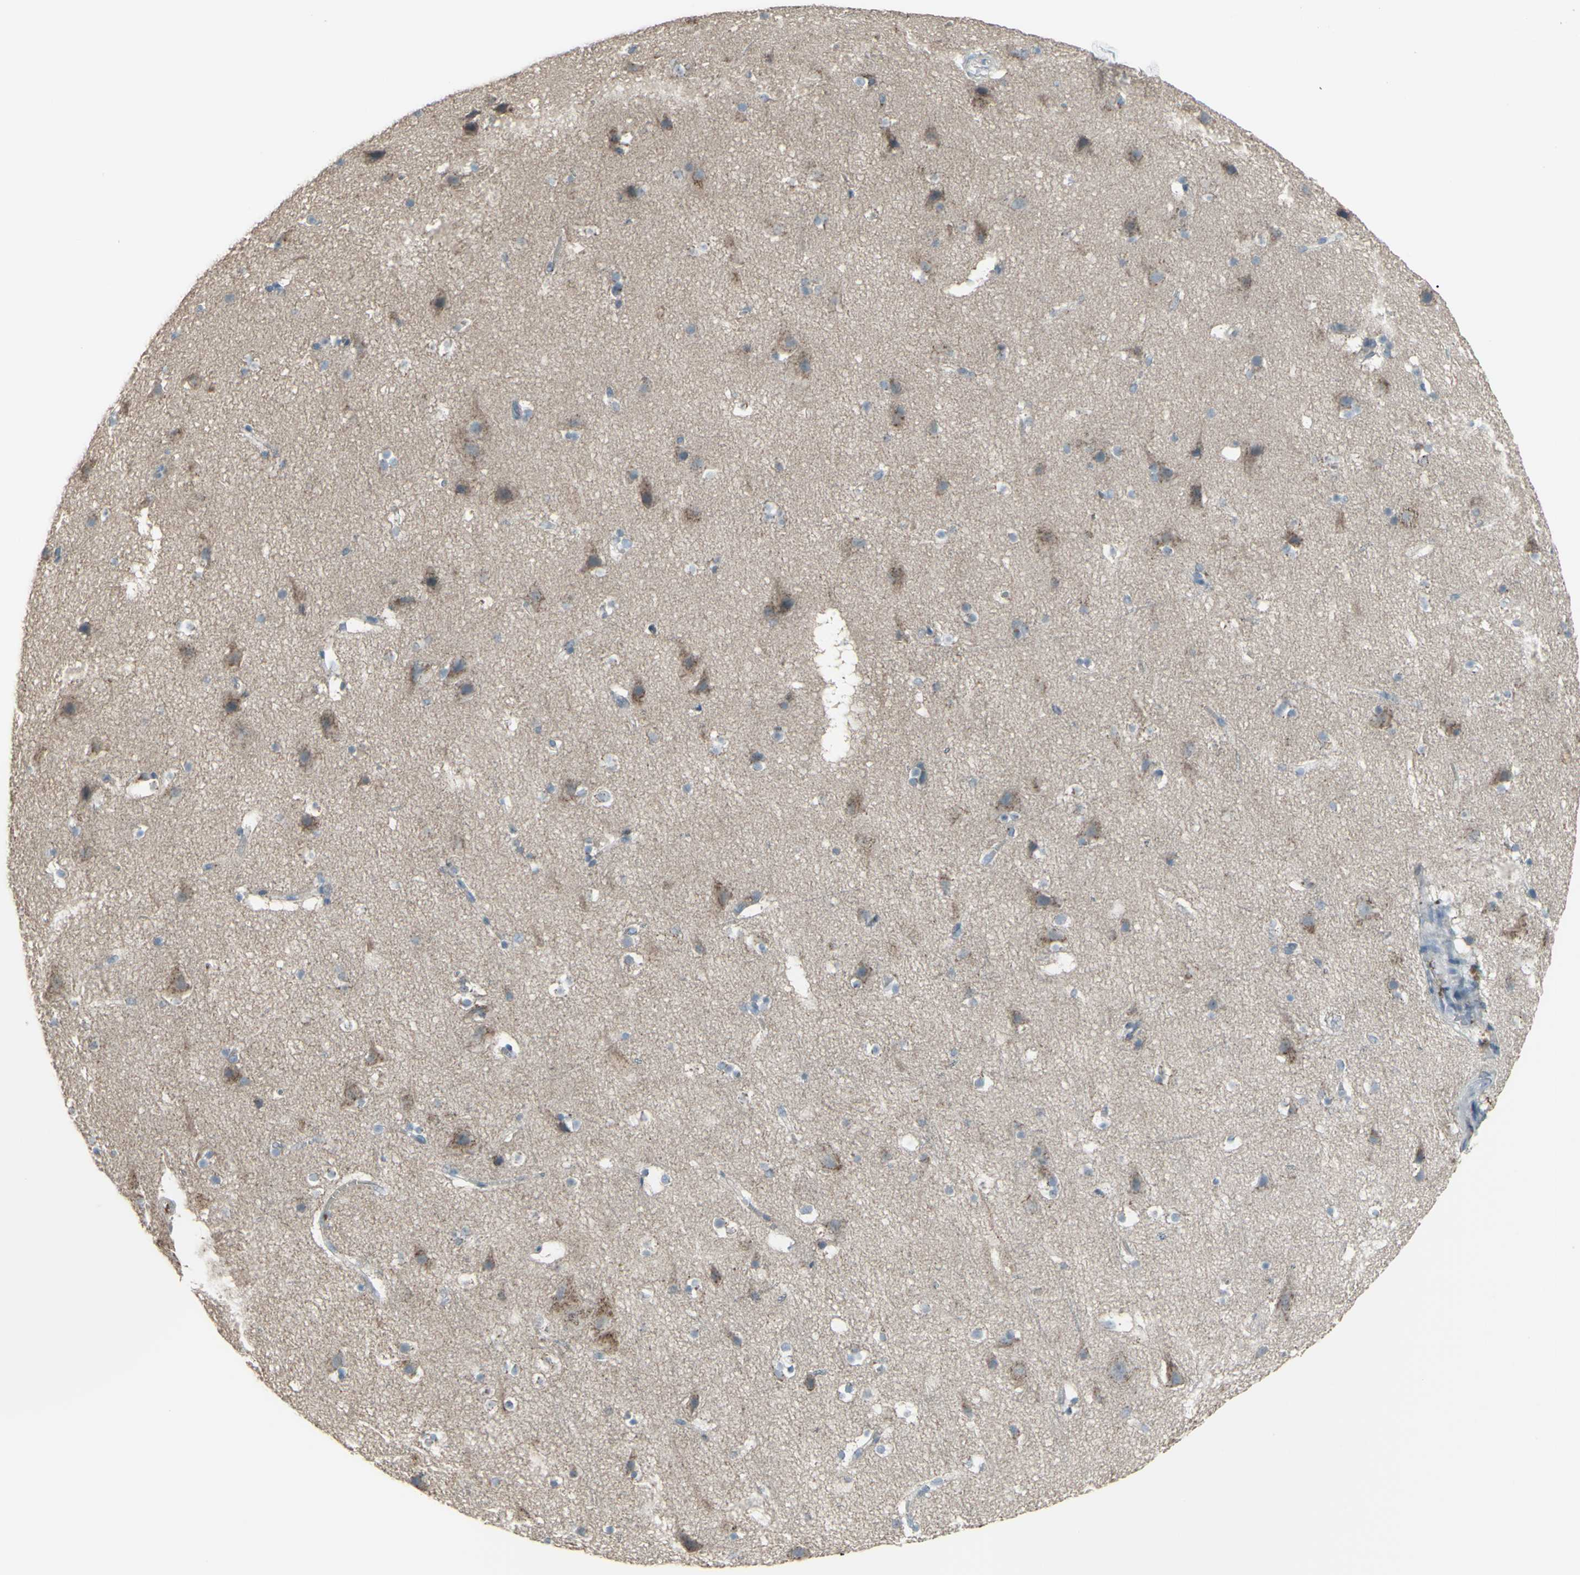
{"staining": {"intensity": "negative", "quantity": "none", "location": "none"}, "tissue": "cerebral cortex", "cell_type": "Endothelial cells", "image_type": "normal", "snomed": [{"axis": "morphology", "description": "Normal tissue, NOS"}, {"axis": "topography", "description": "Cerebral cortex"}], "caption": "A high-resolution micrograph shows immunohistochemistry (IHC) staining of unremarkable cerebral cortex, which demonstrates no significant positivity in endothelial cells. (DAB IHC, high magnification).", "gene": "CD79B", "patient": {"sex": "male", "age": 45}}